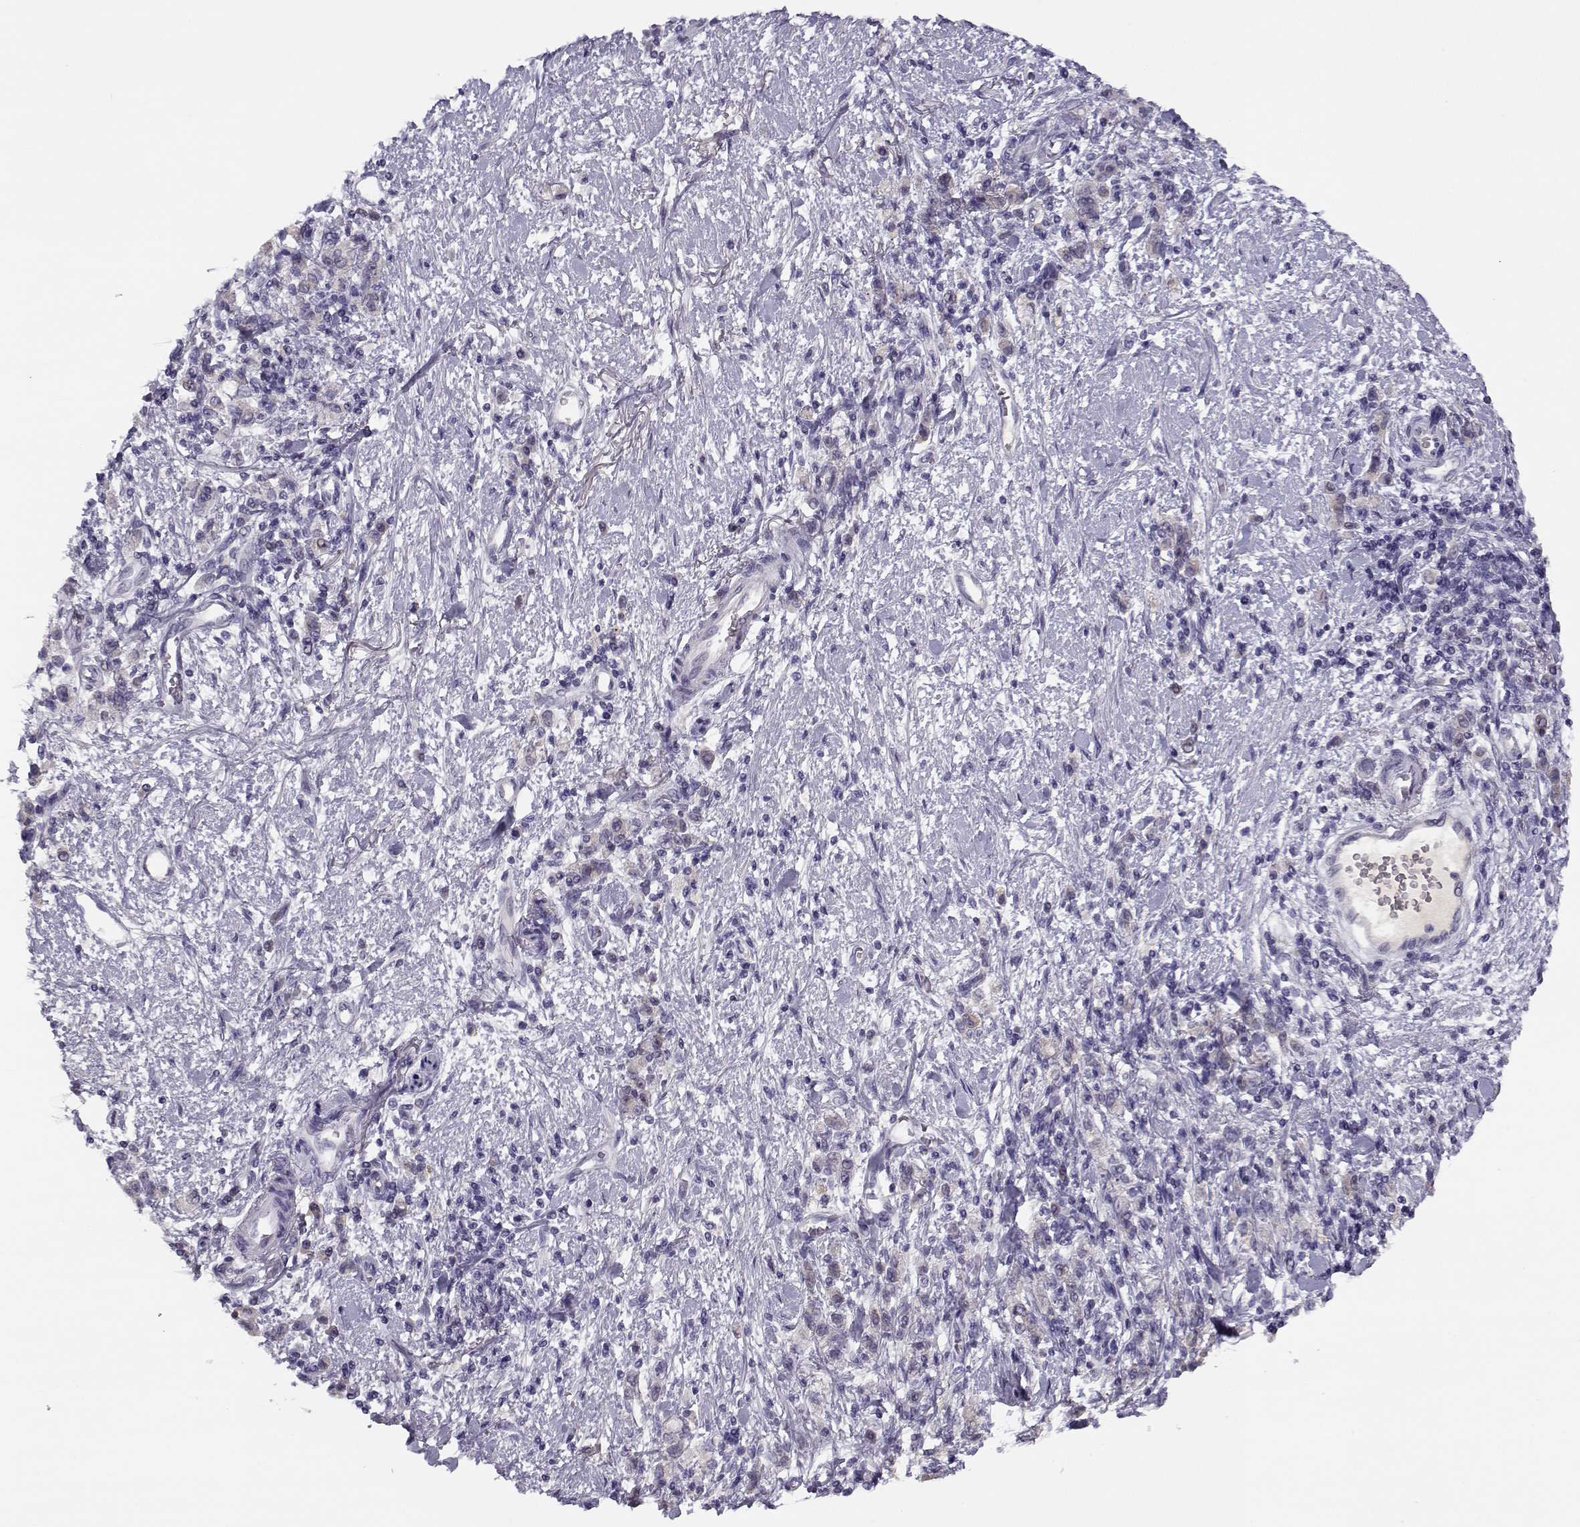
{"staining": {"intensity": "negative", "quantity": "none", "location": "none"}, "tissue": "stomach cancer", "cell_type": "Tumor cells", "image_type": "cancer", "snomed": [{"axis": "morphology", "description": "Adenocarcinoma, NOS"}, {"axis": "topography", "description": "Stomach"}], "caption": "A photomicrograph of stomach adenocarcinoma stained for a protein reveals no brown staining in tumor cells. Brightfield microscopy of IHC stained with DAB (3,3'-diaminobenzidine) (brown) and hematoxylin (blue), captured at high magnification.", "gene": "CFAP77", "patient": {"sex": "male", "age": 77}}